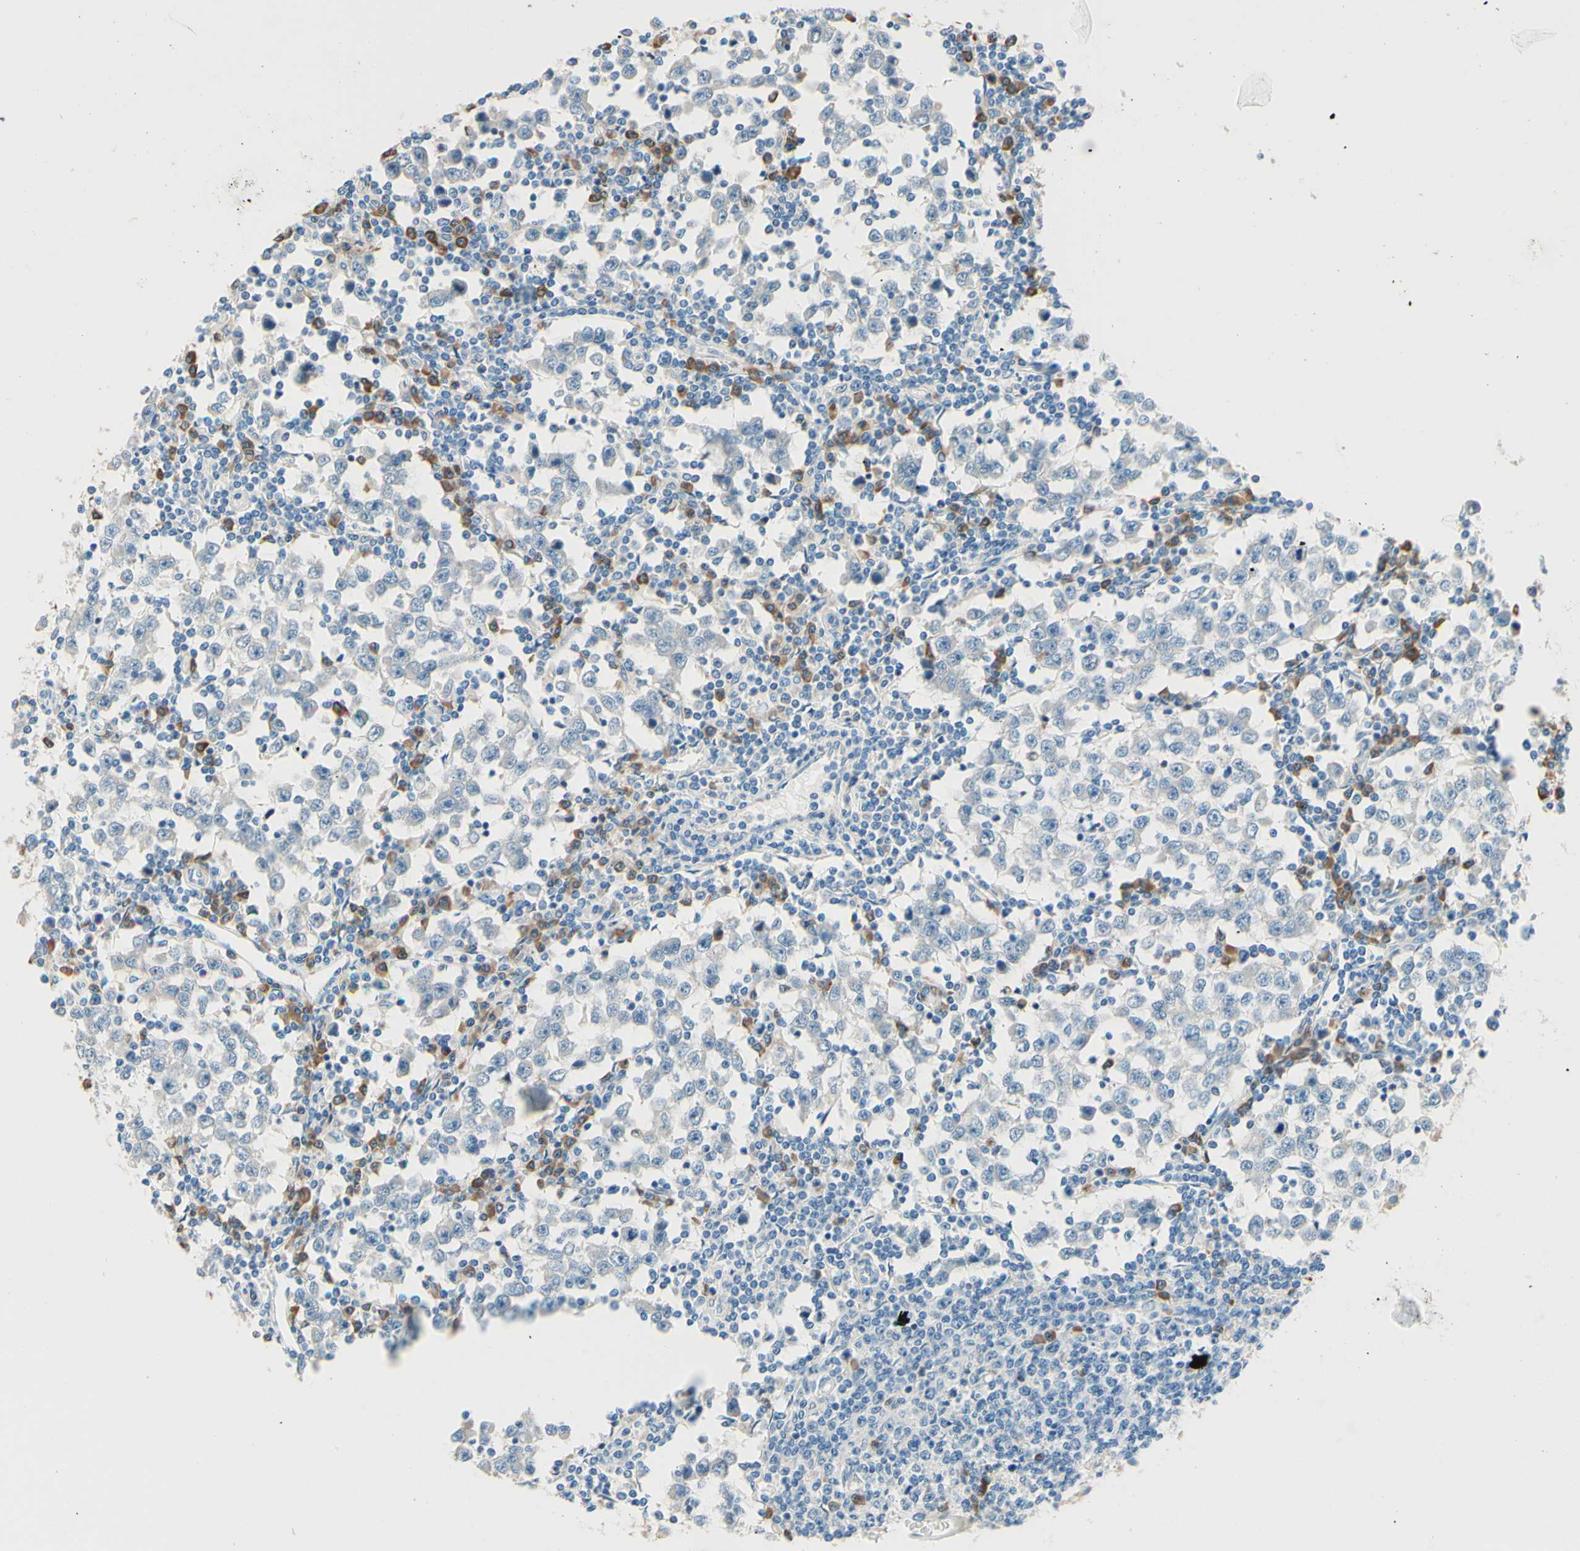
{"staining": {"intensity": "negative", "quantity": "none", "location": "none"}, "tissue": "testis cancer", "cell_type": "Tumor cells", "image_type": "cancer", "snomed": [{"axis": "morphology", "description": "Seminoma, NOS"}, {"axis": "topography", "description": "Testis"}], "caption": "This is an immunohistochemistry image of testis cancer (seminoma). There is no staining in tumor cells.", "gene": "PASD1", "patient": {"sex": "male", "age": 65}}